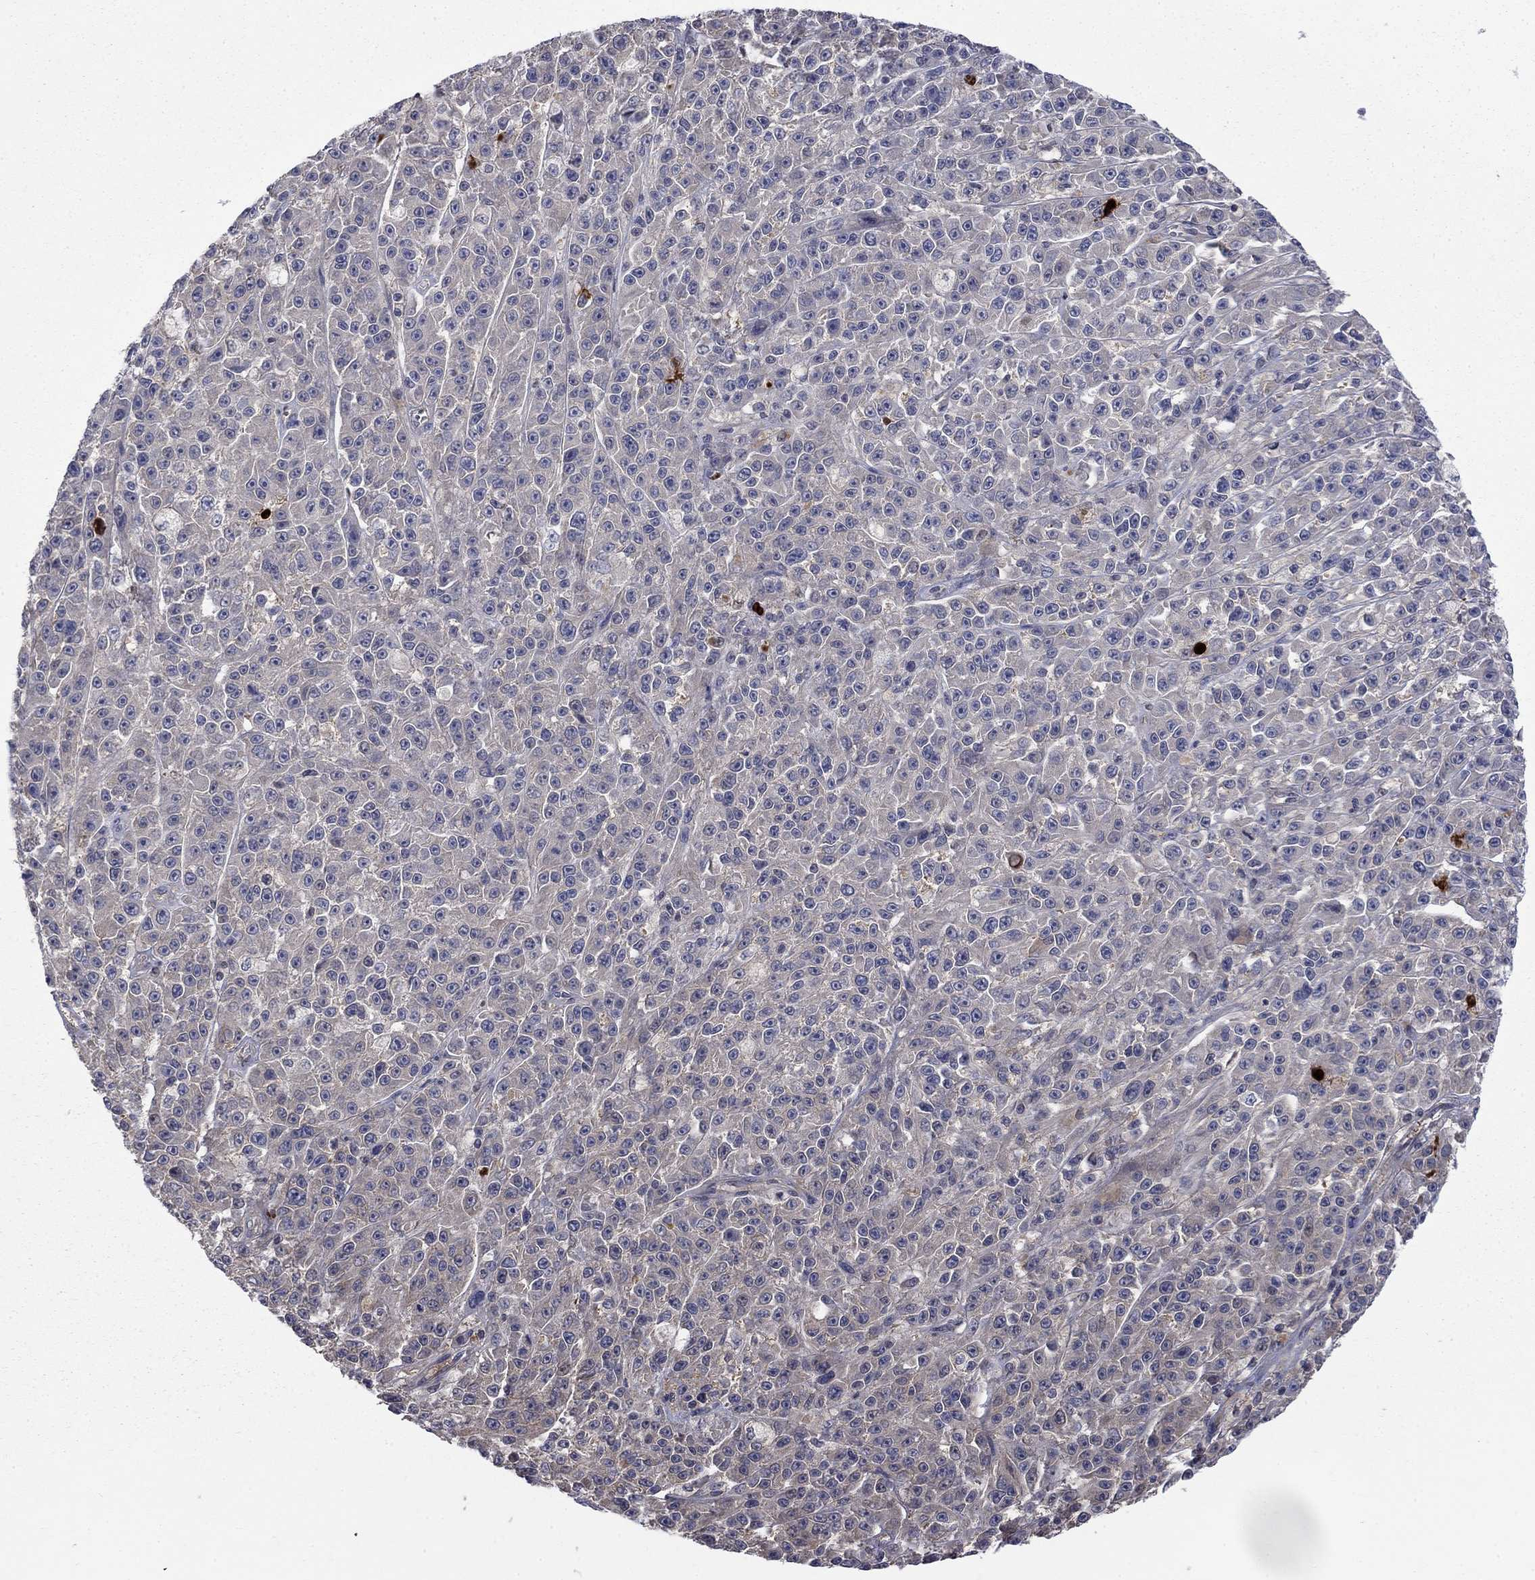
{"staining": {"intensity": "negative", "quantity": "none", "location": "none"}, "tissue": "melanoma", "cell_type": "Tumor cells", "image_type": "cancer", "snomed": [{"axis": "morphology", "description": "Malignant melanoma, NOS"}, {"axis": "topography", "description": "Skin"}], "caption": "DAB (3,3'-diaminobenzidine) immunohistochemical staining of human melanoma shows no significant expression in tumor cells.", "gene": "PDZD2", "patient": {"sex": "female", "age": 58}}